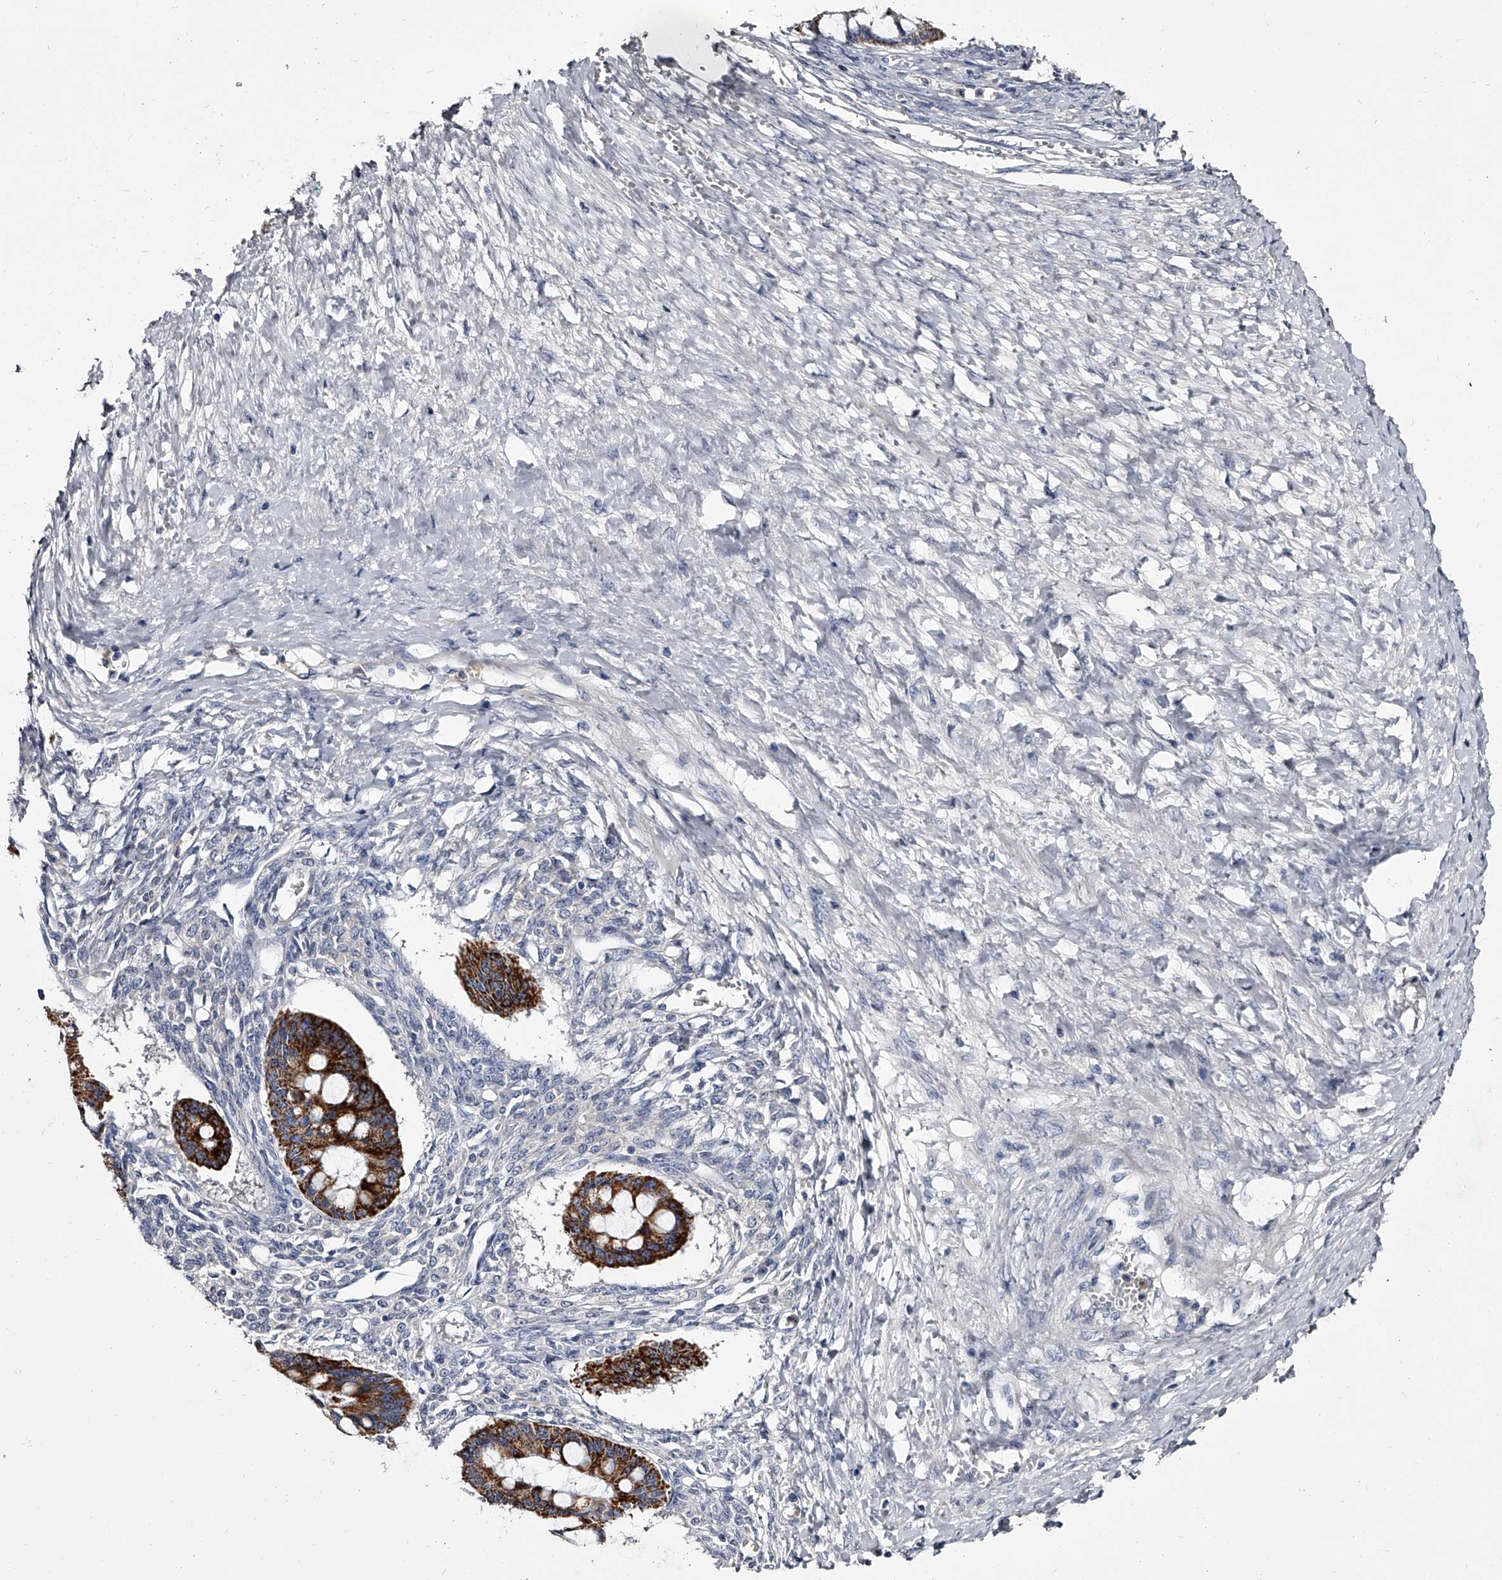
{"staining": {"intensity": "strong", "quantity": "<25%", "location": "cytoplasmic/membranous"}, "tissue": "ovarian cancer", "cell_type": "Tumor cells", "image_type": "cancer", "snomed": [{"axis": "morphology", "description": "Cystadenocarcinoma, mucinous, NOS"}, {"axis": "topography", "description": "Ovary"}], "caption": "A high-resolution image shows immunohistochemistry (IHC) staining of mucinous cystadenocarcinoma (ovarian), which shows strong cytoplasmic/membranous expression in about <25% of tumor cells.", "gene": "GAPVD1", "patient": {"sex": "female", "age": 73}}